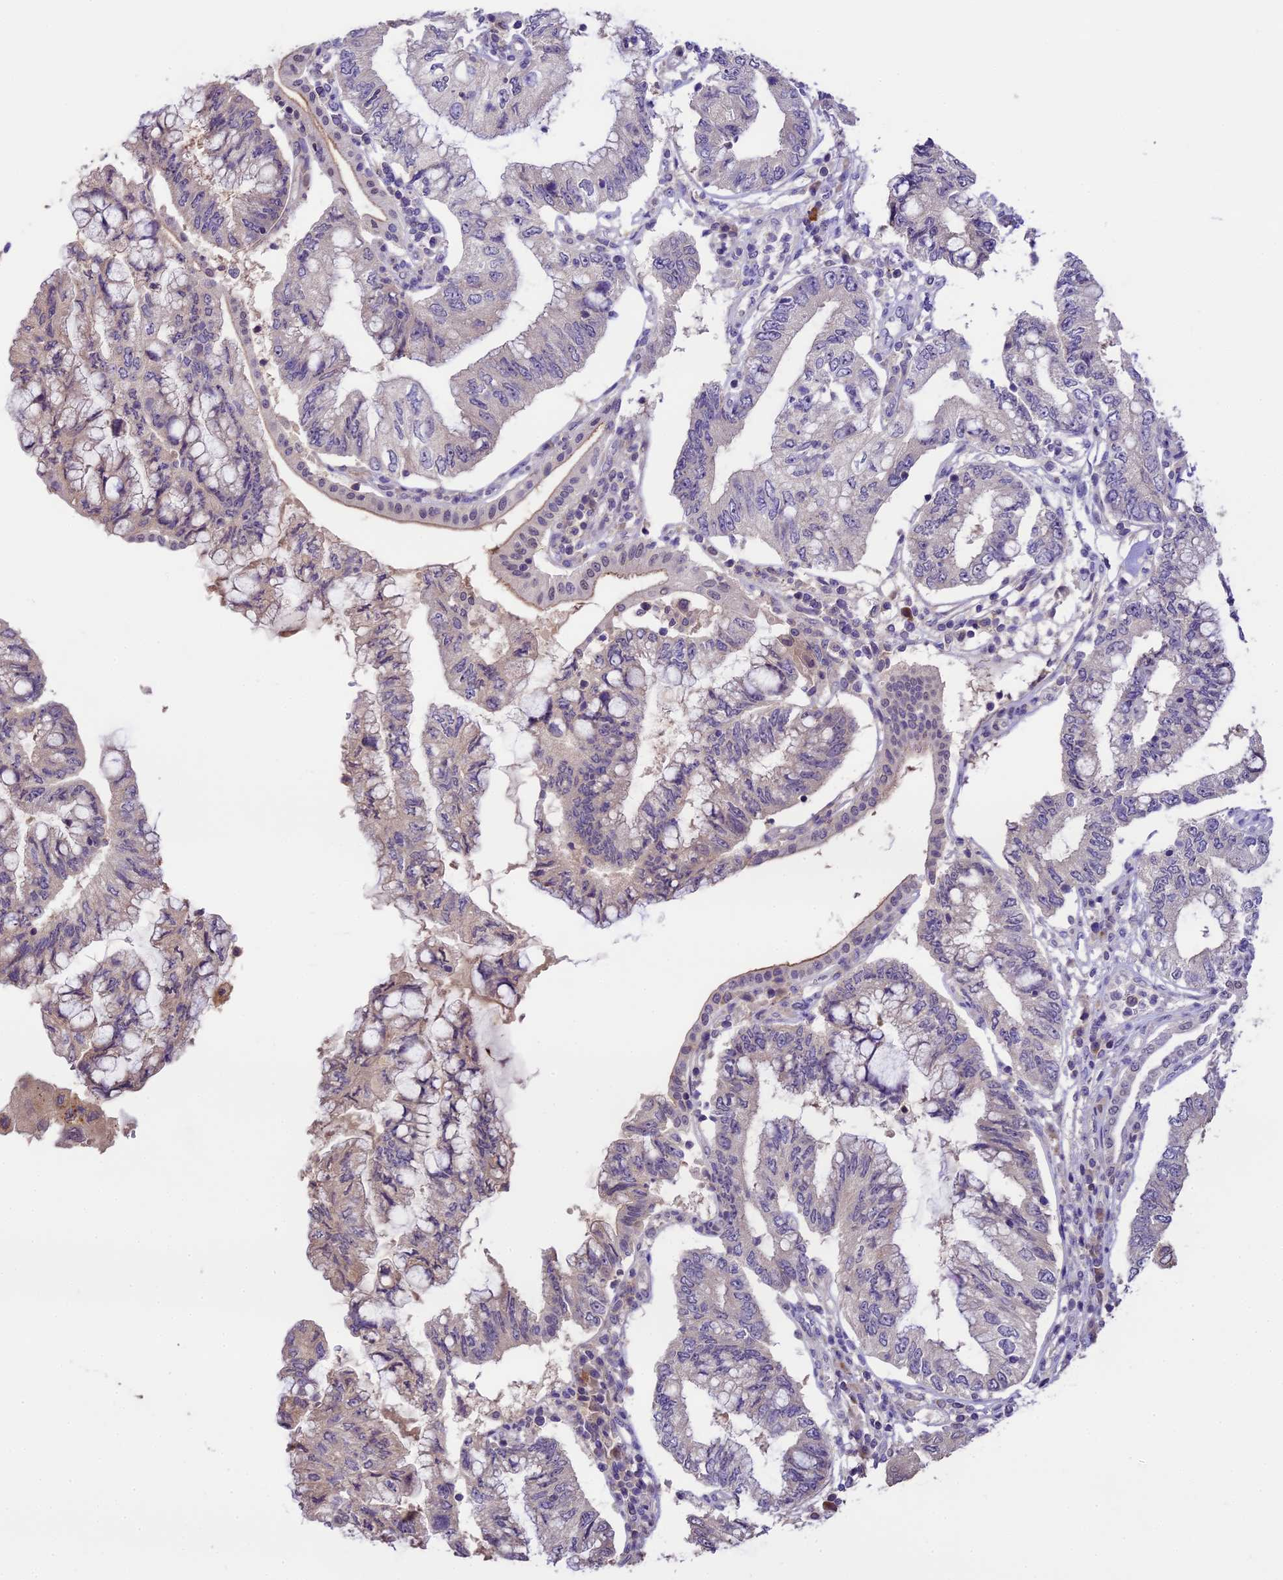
{"staining": {"intensity": "negative", "quantity": "none", "location": "none"}, "tissue": "pancreatic cancer", "cell_type": "Tumor cells", "image_type": "cancer", "snomed": [{"axis": "morphology", "description": "Adenocarcinoma, NOS"}, {"axis": "topography", "description": "Pancreas"}], "caption": "Tumor cells are negative for protein expression in human adenocarcinoma (pancreatic).", "gene": "DGKH", "patient": {"sex": "female", "age": 73}}